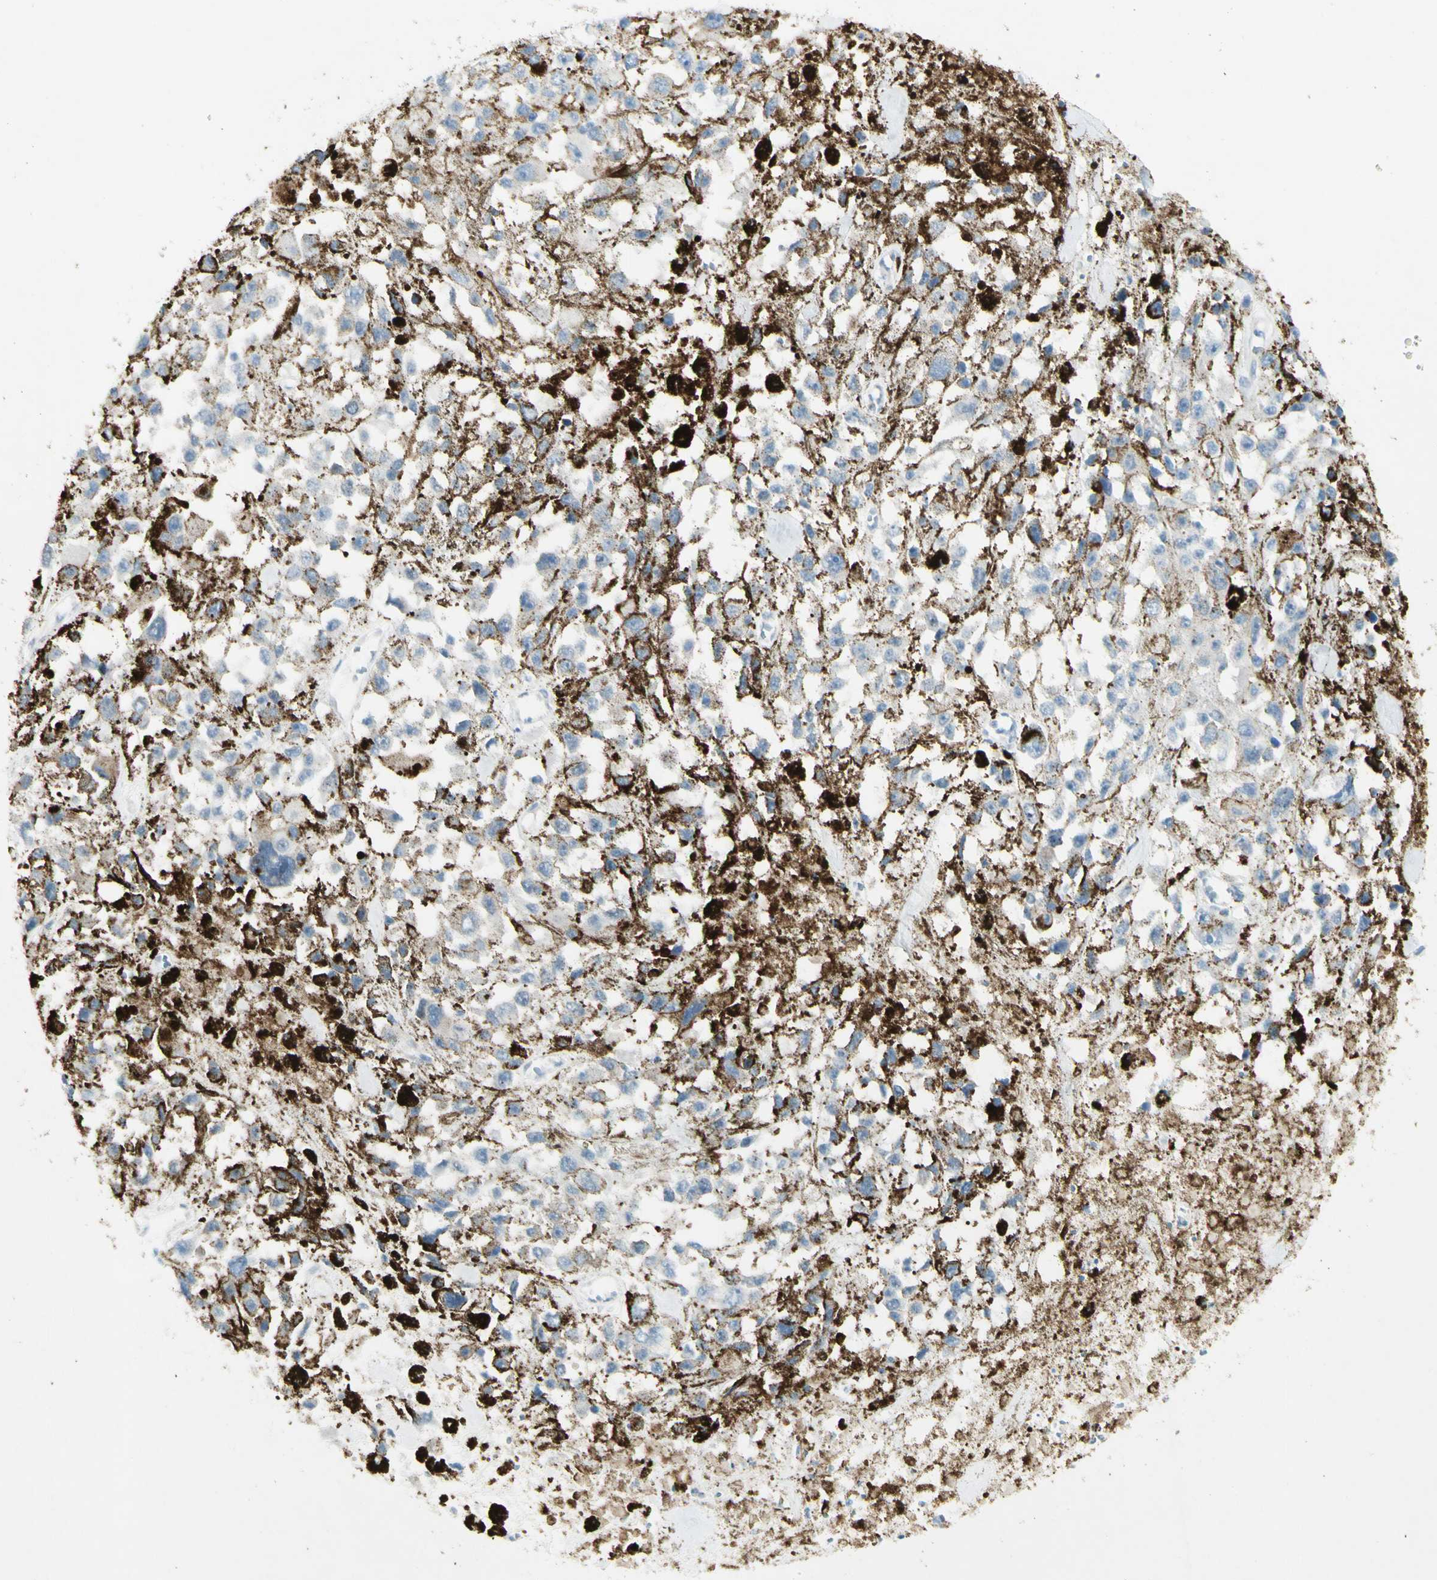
{"staining": {"intensity": "negative", "quantity": "none", "location": "none"}, "tissue": "melanoma", "cell_type": "Tumor cells", "image_type": "cancer", "snomed": [{"axis": "morphology", "description": "Malignant melanoma, Metastatic site"}, {"axis": "topography", "description": "Lymph node"}], "caption": "IHC image of neoplastic tissue: human melanoma stained with DAB reveals no significant protein staining in tumor cells. (DAB (3,3'-diaminobenzidine) immunohistochemistry (IHC) with hematoxylin counter stain).", "gene": "GDF15", "patient": {"sex": "male", "age": 59}}